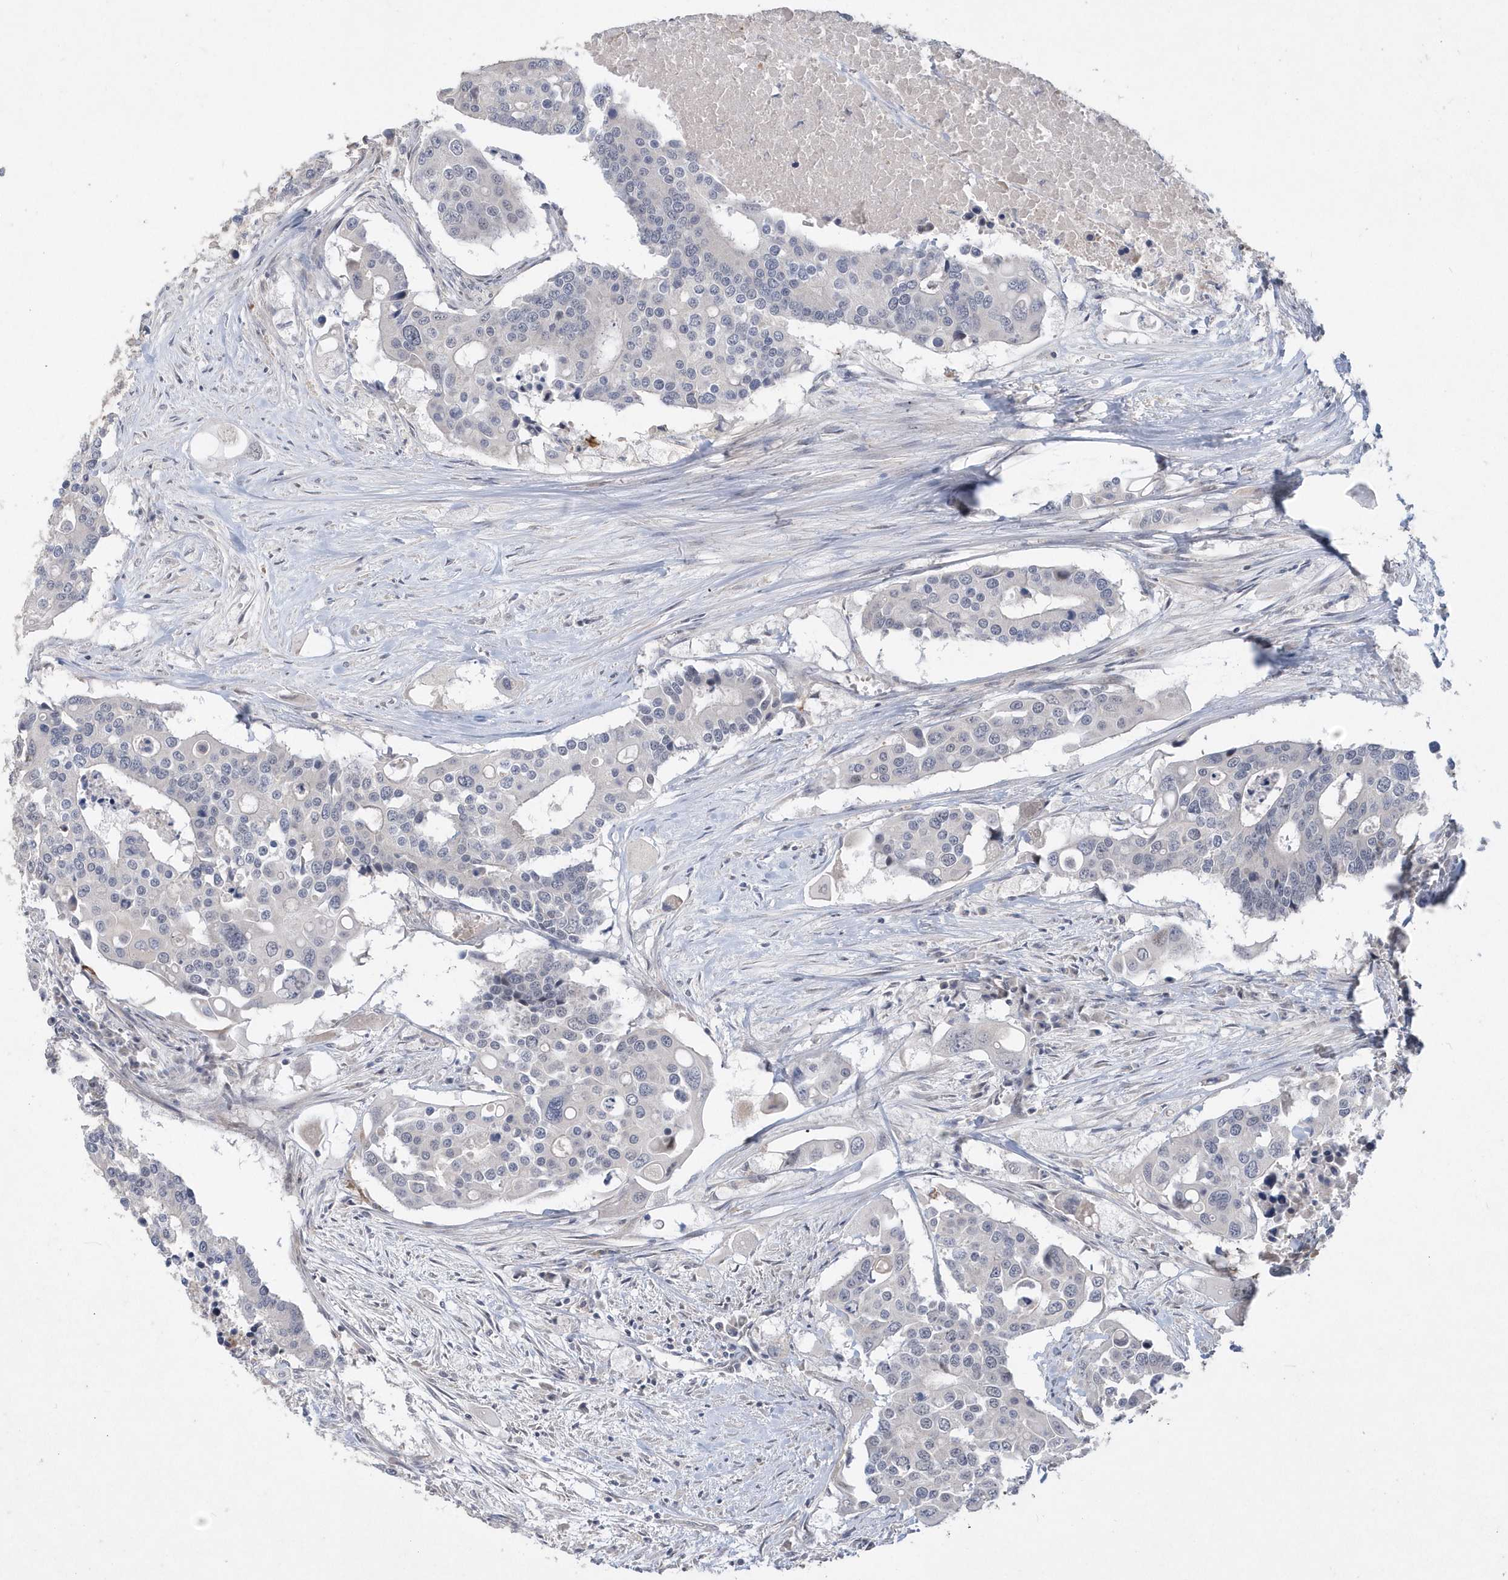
{"staining": {"intensity": "negative", "quantity": "none", "location": "none"}, "tissue": "colorectal cancer", "cell_type": "Tumor cells", "image_type": "cancer", "snomed": [{"axis": "morphology", "description": "Adenocarcinoma, NOS"}, {"axis": "topography", "description": "Colon"}], "caption": "This is a photomicrograph of immunohistochemistry (IHC) staining of colorectal cancer, which shows no staining in tumor cells.", "gene": "TSPEAR", "patient": {"sex": "male", "age": 77}}